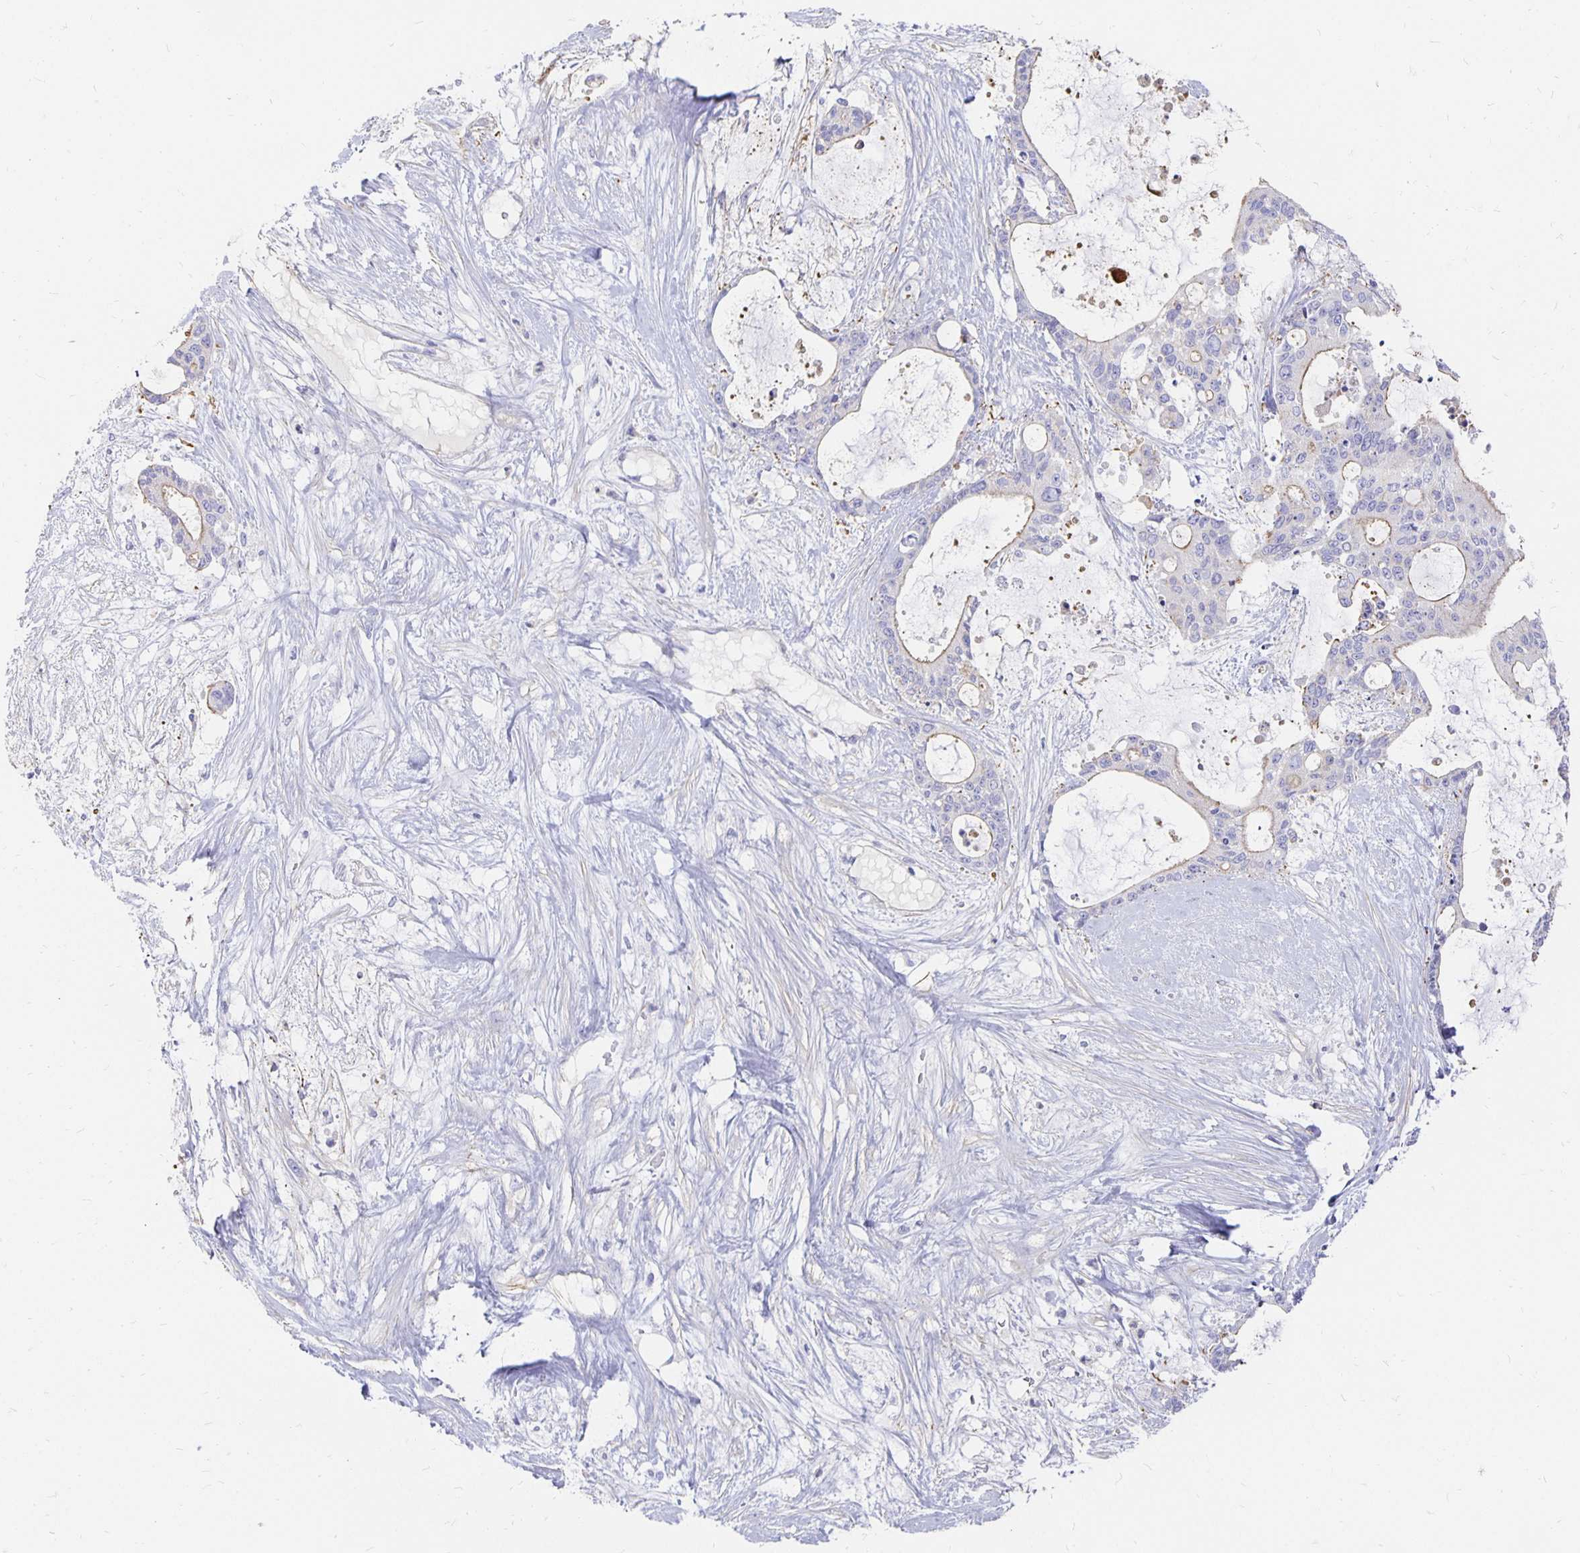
{"staining": {"intensity": "weak", "quantity": "<25%", "location": "cytoplasmic/membranous"}, "tissue": "liver cancer", "cell_type": "Tumor cells", "image_type": "cancer", "snomed": [{"axis": "morphology", "description": "Normal tissue, NOS"}, {"axis": "morphology", "description": "Cholangiocarcinoma"}, {"axis": "topography", "description": "Liver"}, {"axis": "topography", "description": "Peripheral nerve tissue"}], "caption": "Tumor cells are negative for protein expression in human liver cholangiocarcinoma.", "gene": "APOB", "patient": {"sex": "female", "age": 73}}